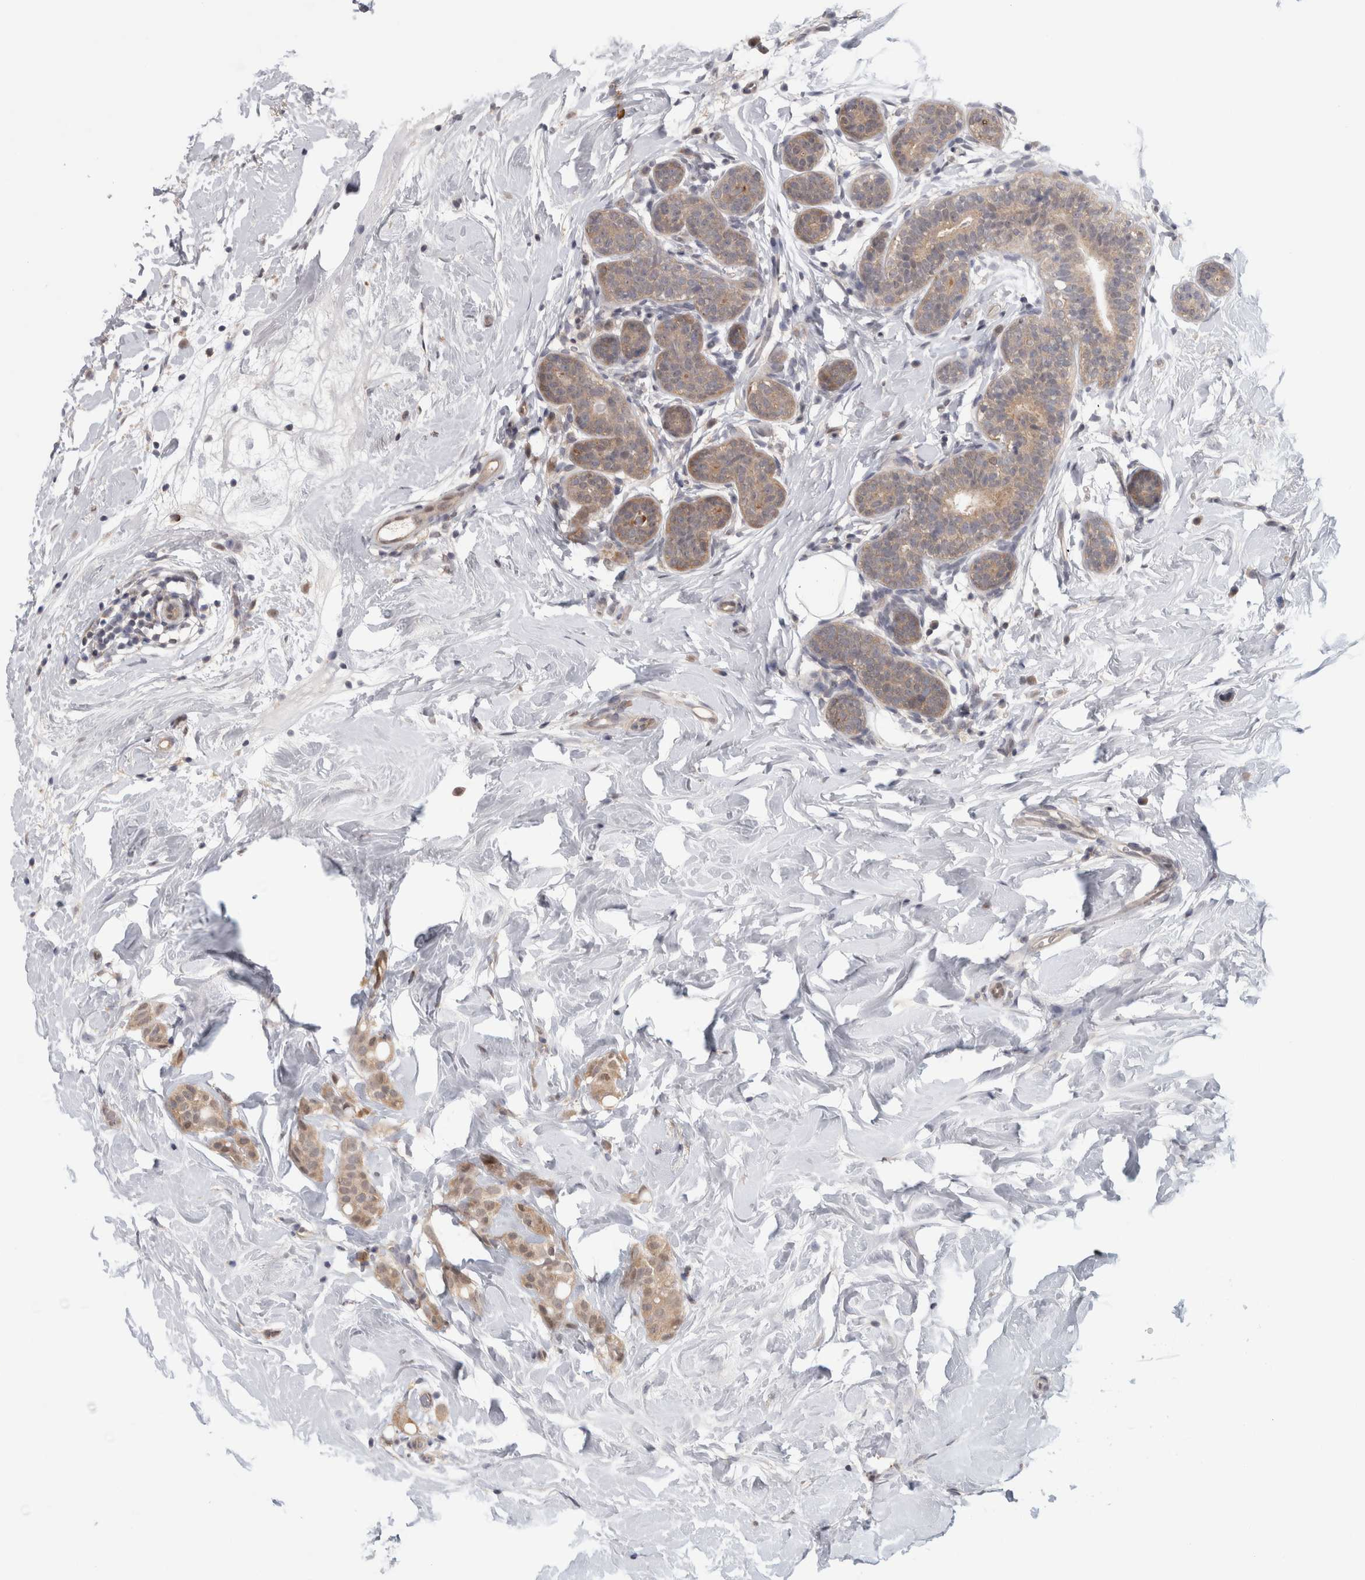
{"staining": {"intensity": "weak", "quantity": ">75%", "location": "cytoplasmic/membranous,nuclear"}, "tissue": "breast cancer", "cell_type": "Tumor cells", "image_type": "cancer", "snomed": [{"axis": "morphology", "description": "Lobular carcinoma, in situ"}, {"axis": "morphology", "description": "Lobular carcinoma"}, {"axis": "topography", "description": "Breast"}], "caption": "DAB (3,3'-diaminobenzidine) immunohistochemical staining of lobular carcinoma (breast) demonstrates weak cytoplasmic/membranous and nuclear protein positivity in approximately >75% of tumor cells.", "gene": "PIGP", "patient": {"sex": "female", "age": 41}}